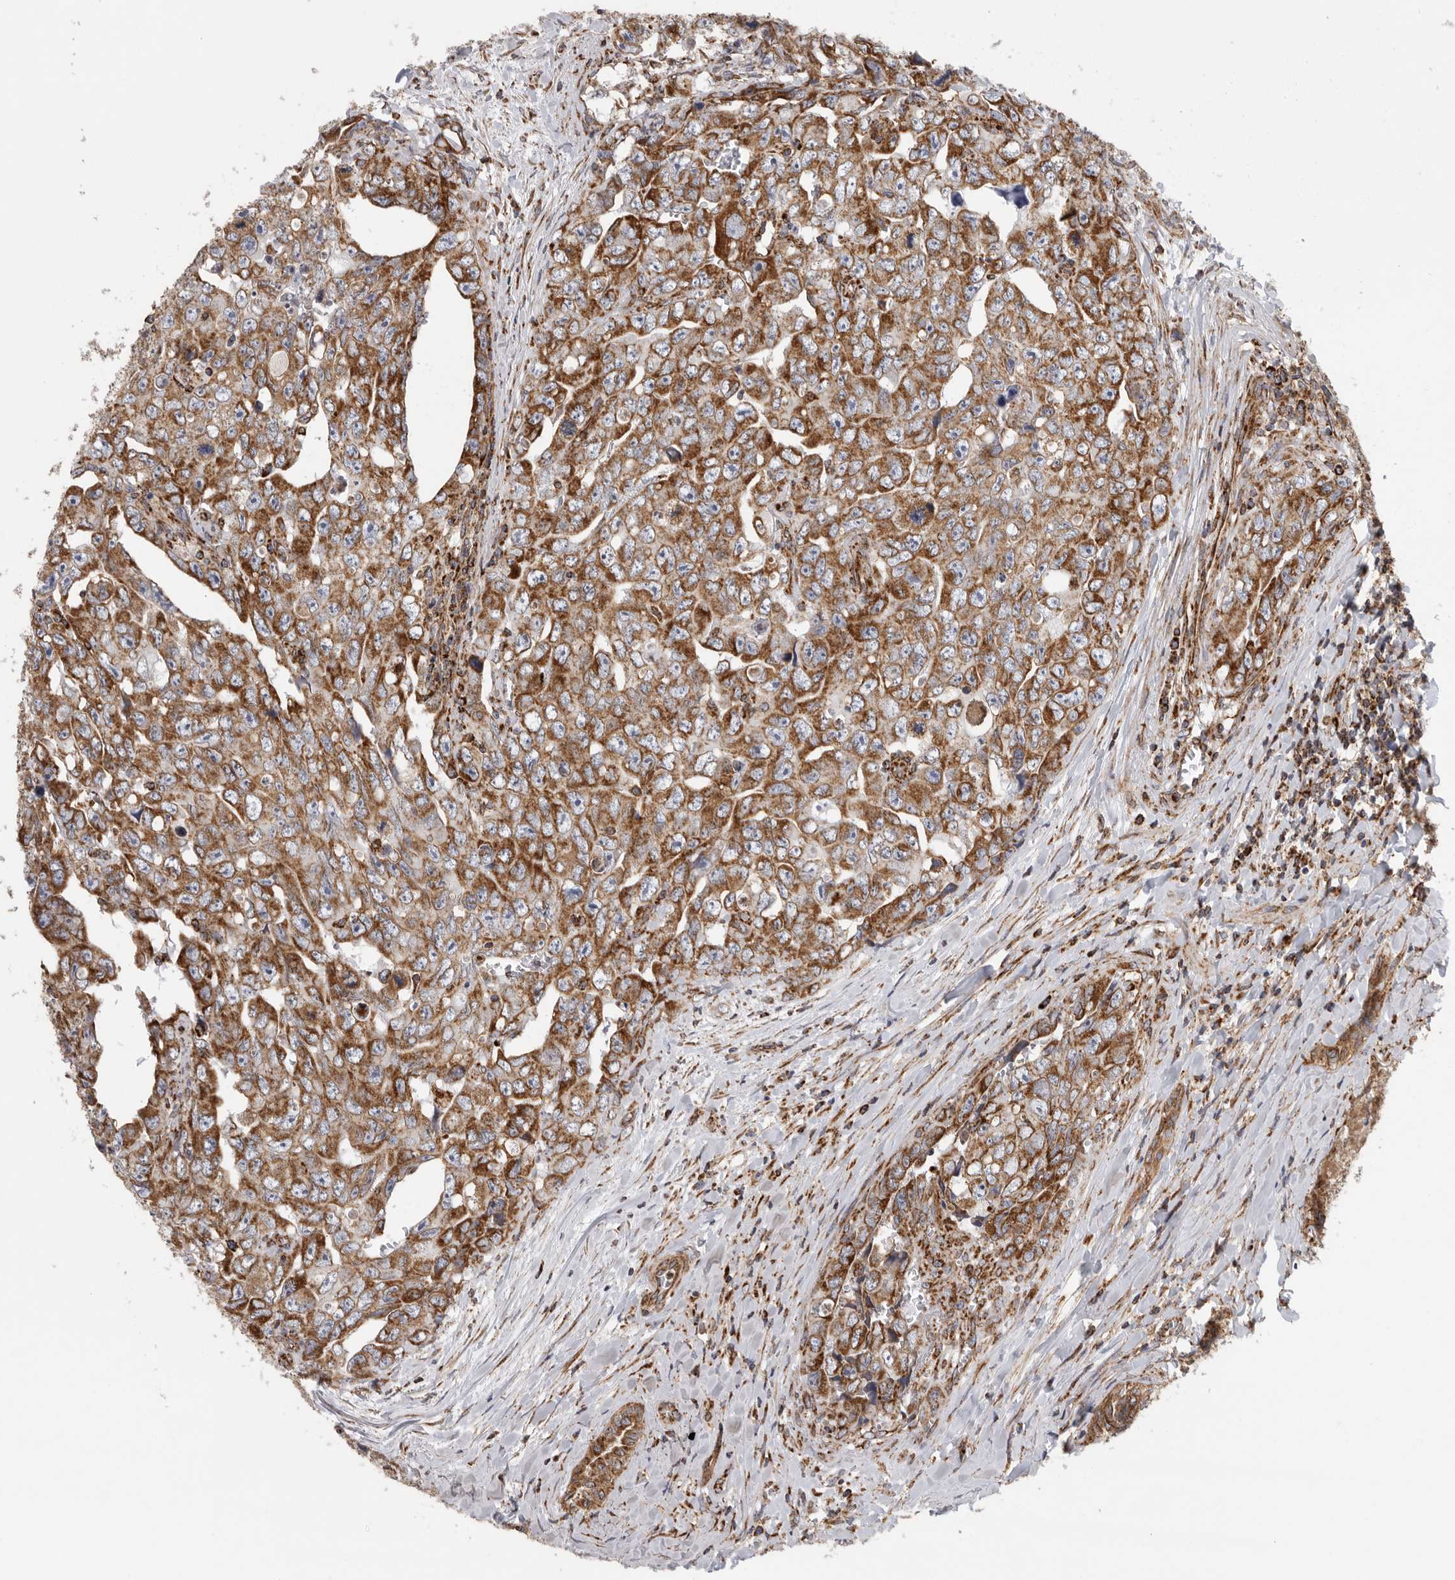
{"staining": {"intensity": "strong", "quantity": ">75%", "location": "cytoplasmic/membranous"}, "tissue": "testis cancer", "cell_type": "Tumor cells", "image_type": "cancer", "snomed": [{"axis": "morphology", "description": "Carcinoma, Embryonal, NOS"}, {"axis": "topography", "description": "Testis"}], "caption": "Embryonal carcinoma (testis) tissue reveals strong cytoplasmic/membranous staining in approximately >75% of tumor cells, visualized by immunohistochemistry.", "gene": "FKBP8", "patient": {"sex": "male", "age": 28}}